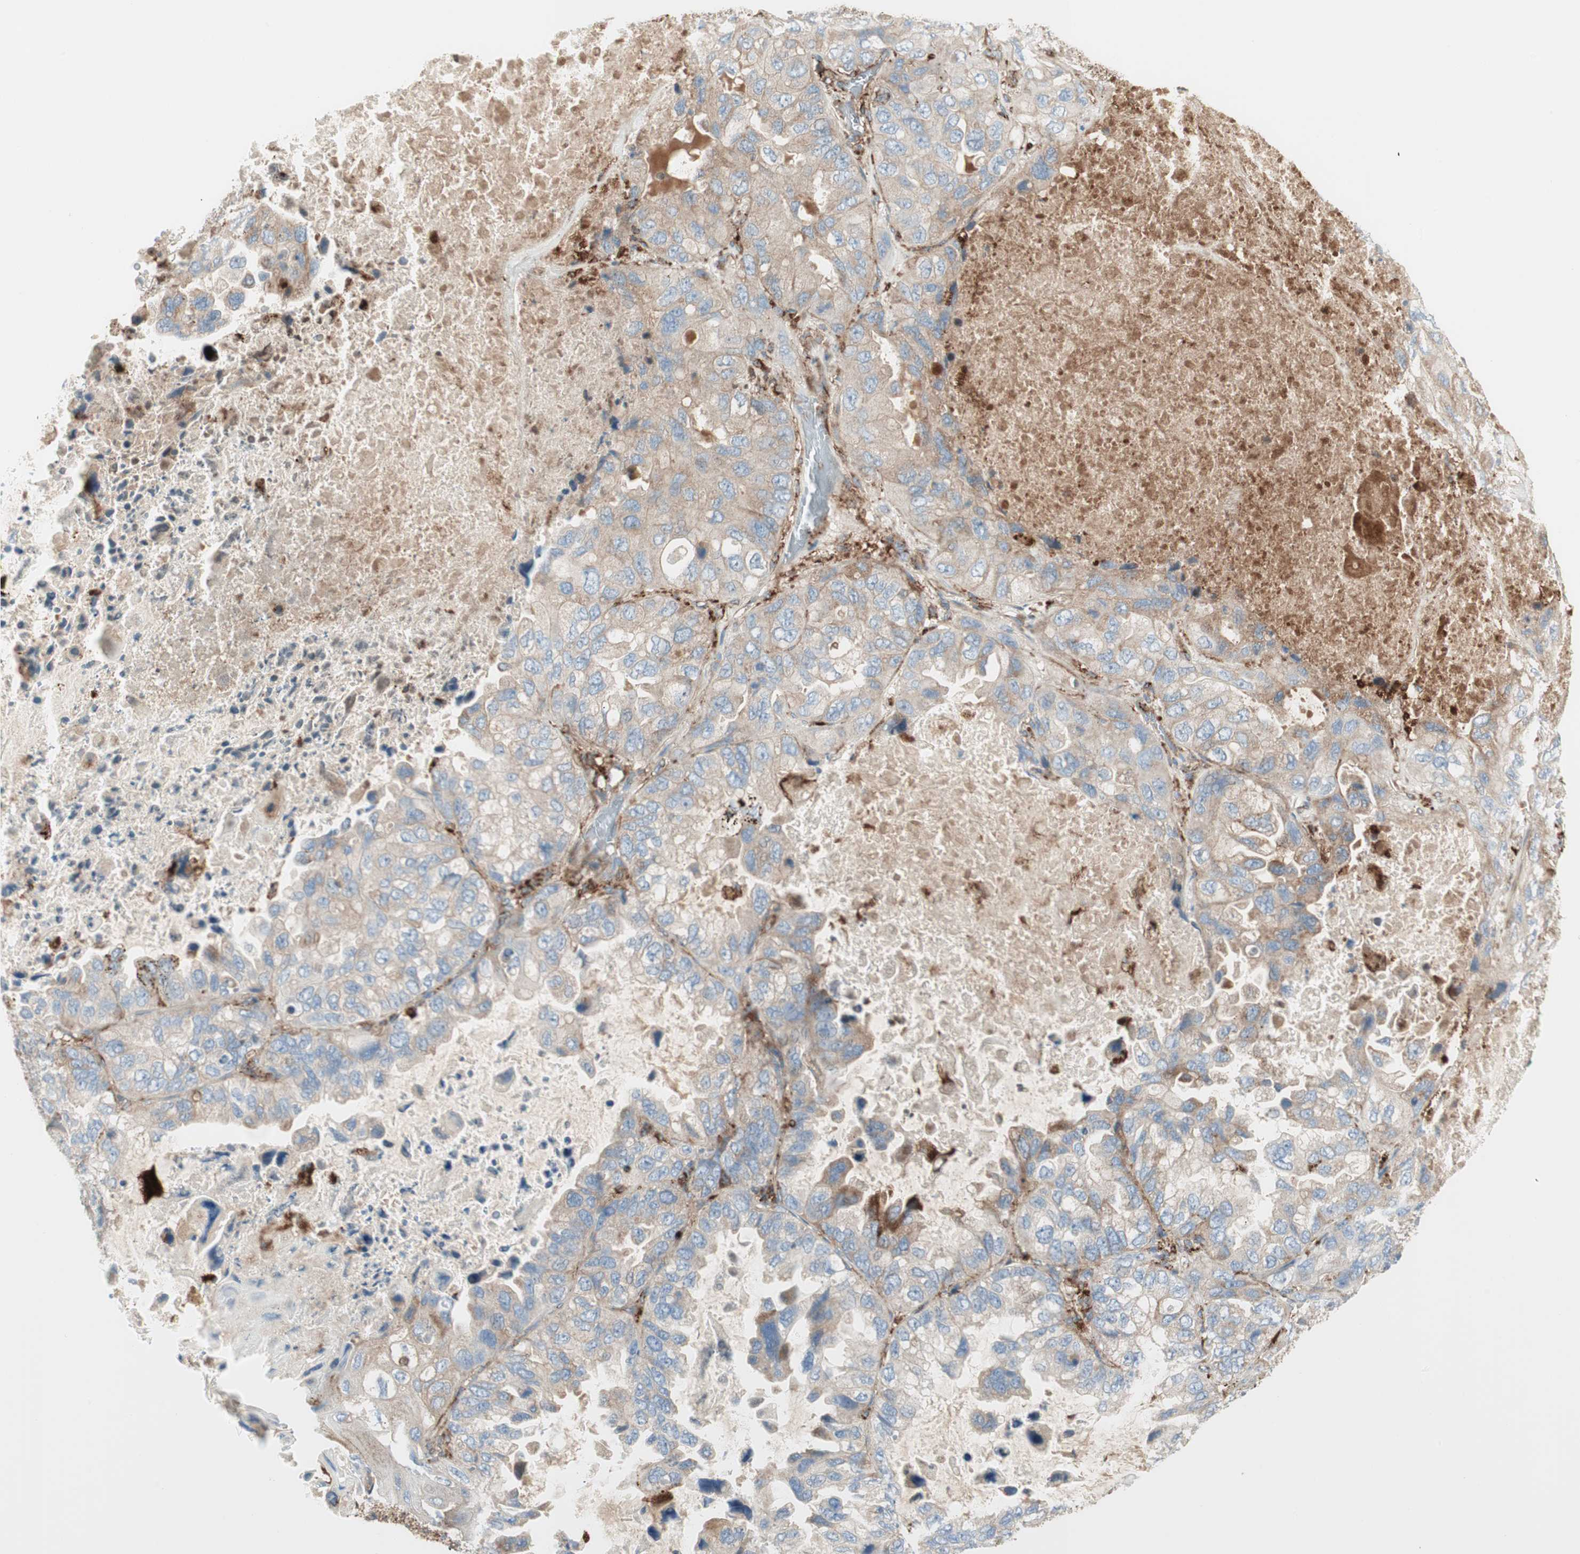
{"staining": {"intensity": "weak", "quantity": ">75%", "location": "cytoplasmic/membranous"}, "tissue": "lung cancer", "cell_type": "Tumor cells", "image_type": "cancer", "snomed": [{"axis": "morphology", "description": "Squamous cell carcinoma, NOS"}, {"axis": "topography", "description": "Lung"}], "caption": "Lung cancer stained for a protein displays weak cytoplasmic/membranous positivity in tumor cells.", "gene": "ATP6V1G1", "patient": {"sex": "female", "age": 73}}